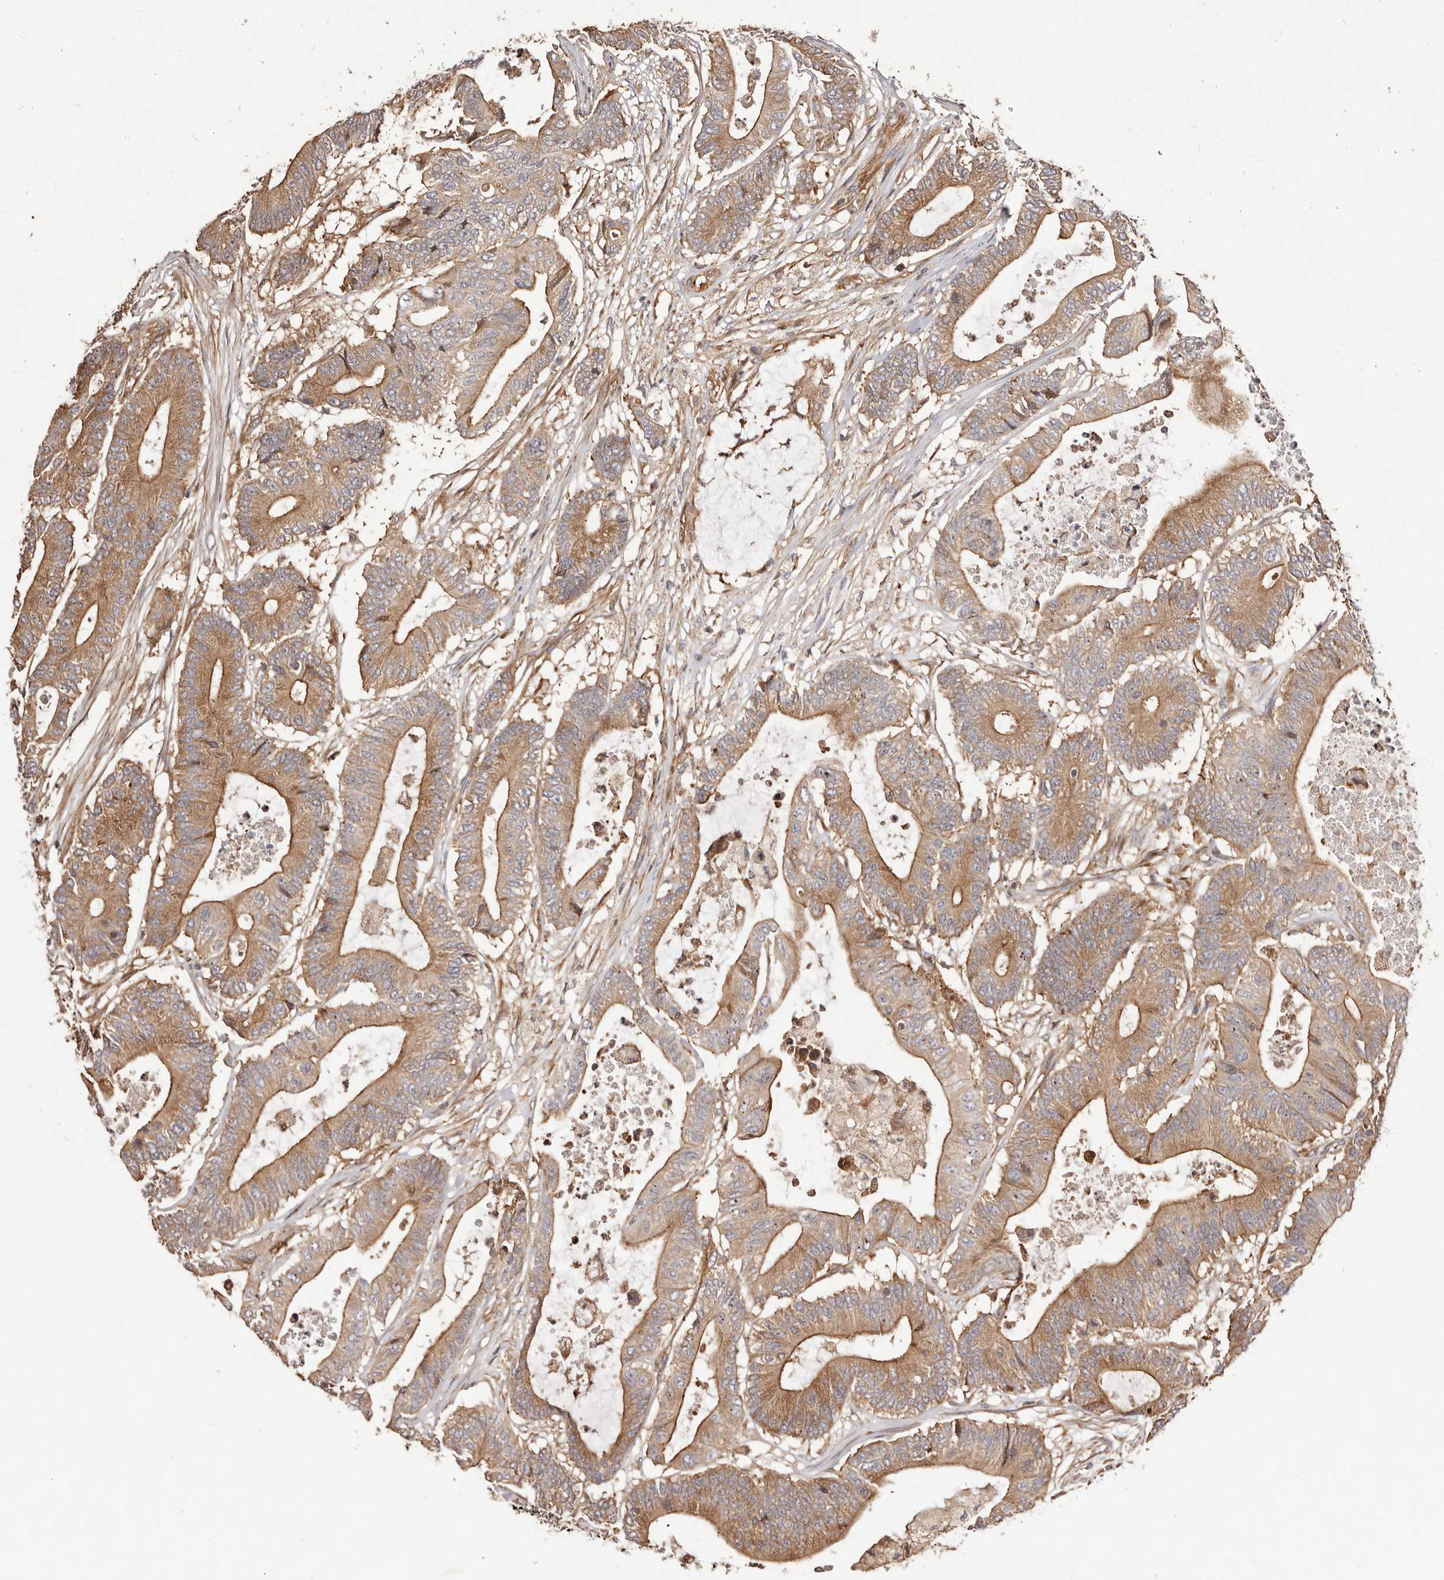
{"staining": {"intensity": "moderate", "quantity": ">75%", "location": "cytoplasmic/membranous"}, "tissue": "colorectal cancer", "cell_type": "Tumor cells", "image_type": "cancer", "snomed": [{"axis": "morphology", "description": "Adenocarcinoma, NOS"}, {"axis": "topography", "description": "Colon"}], "caption": "Protein staining by immunohistochemistry displays moderate cytoplasmic/membranous staining in approximately >75% of tumor cells in adenocarcinoma (colorectal).", "gene": "RPS6", "patient": {"sex": "female", "age": 84}}